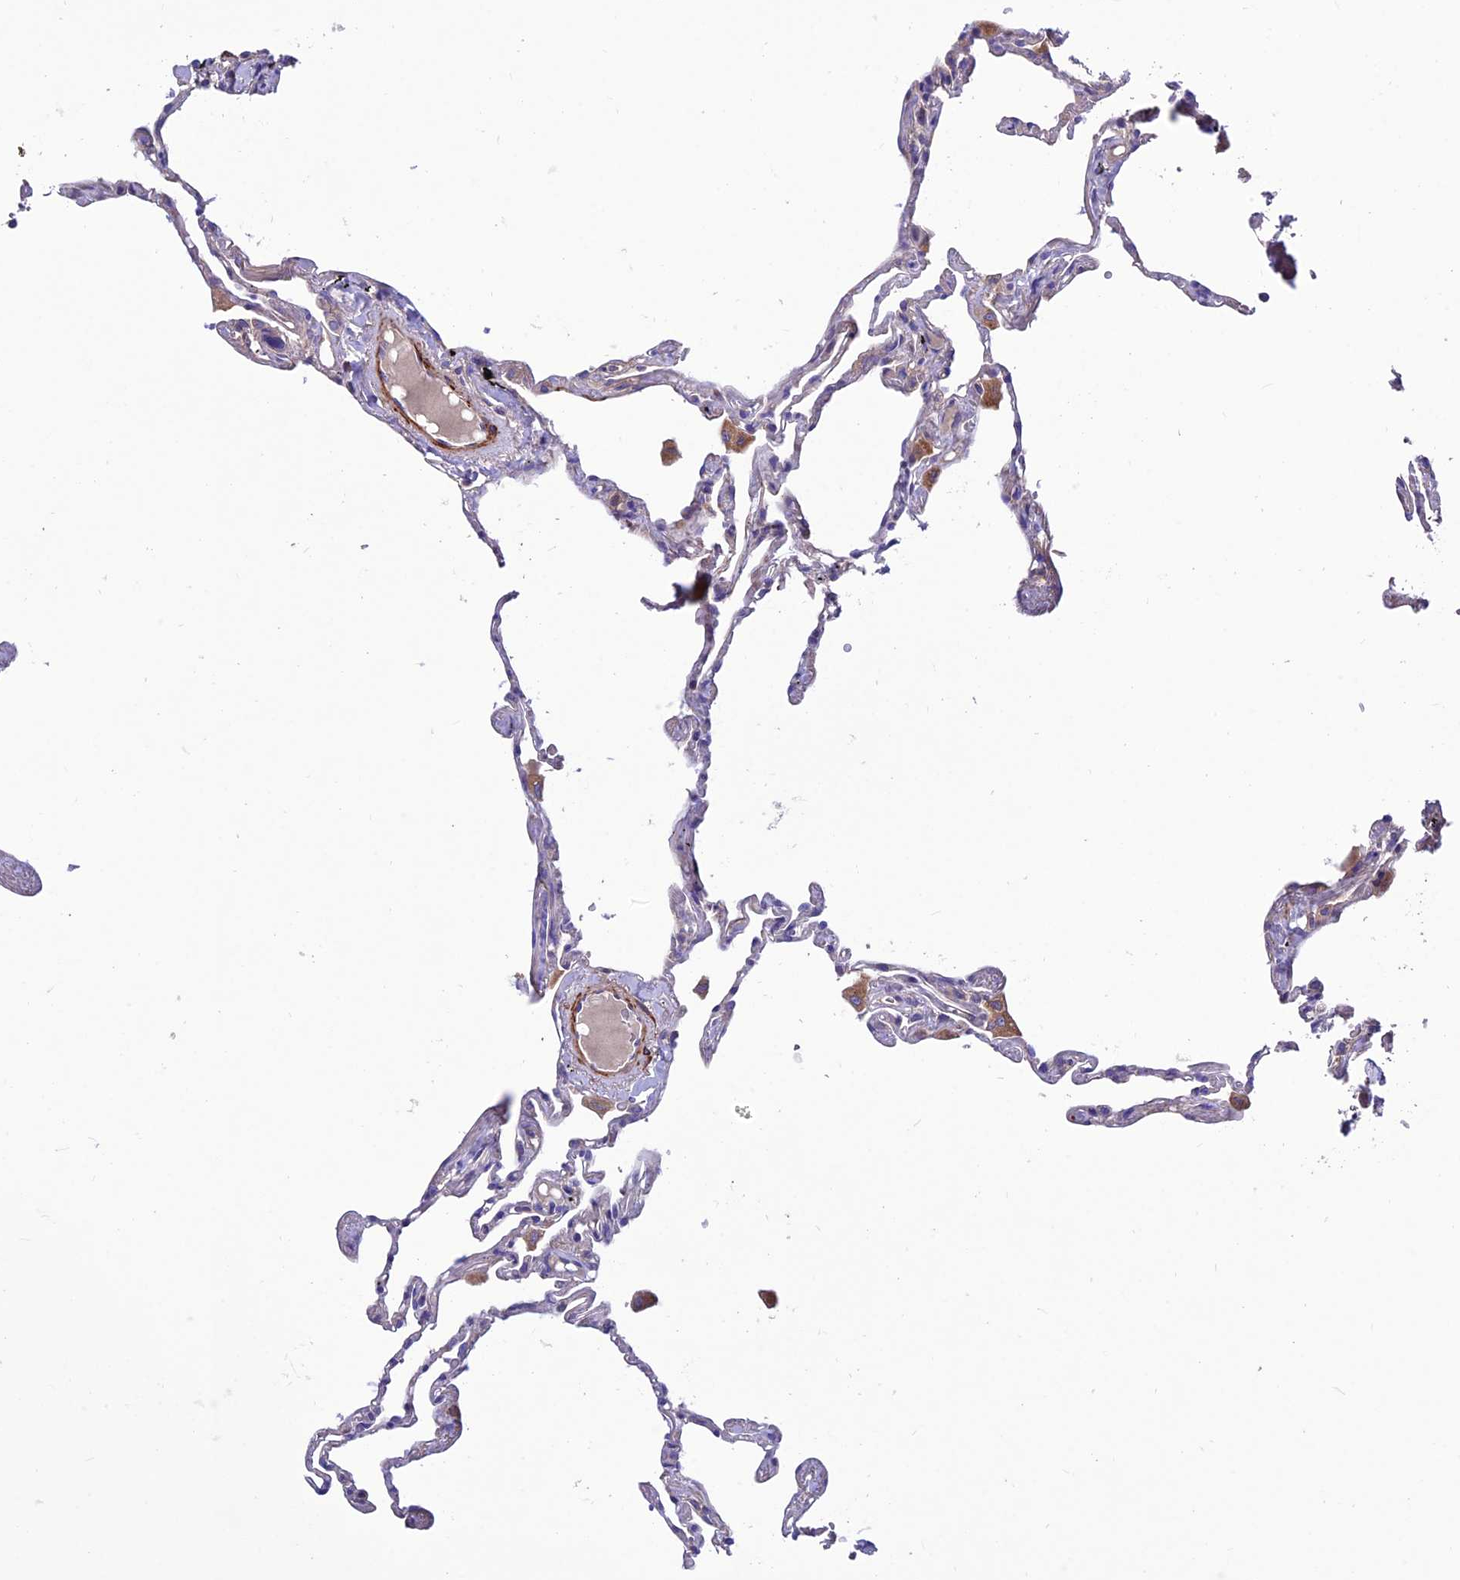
{"staining": {"intensity": "negative", "quantity": "none", "location": "none"}, "tissue": "lung", "cell_type": "Alveolar cells", "image_type": "normal", "snomed": [{"axis": "morphology", "description": "Normal tissue, NOS"}, {"axis": "topography", "description": "Lung"}], "caption": "Immunohistochemistry (IHC) of normal human lung reveals no staining in alveolar cells.", "gene": "VPS16", "patient": {"sex": "female", "age": 67}}